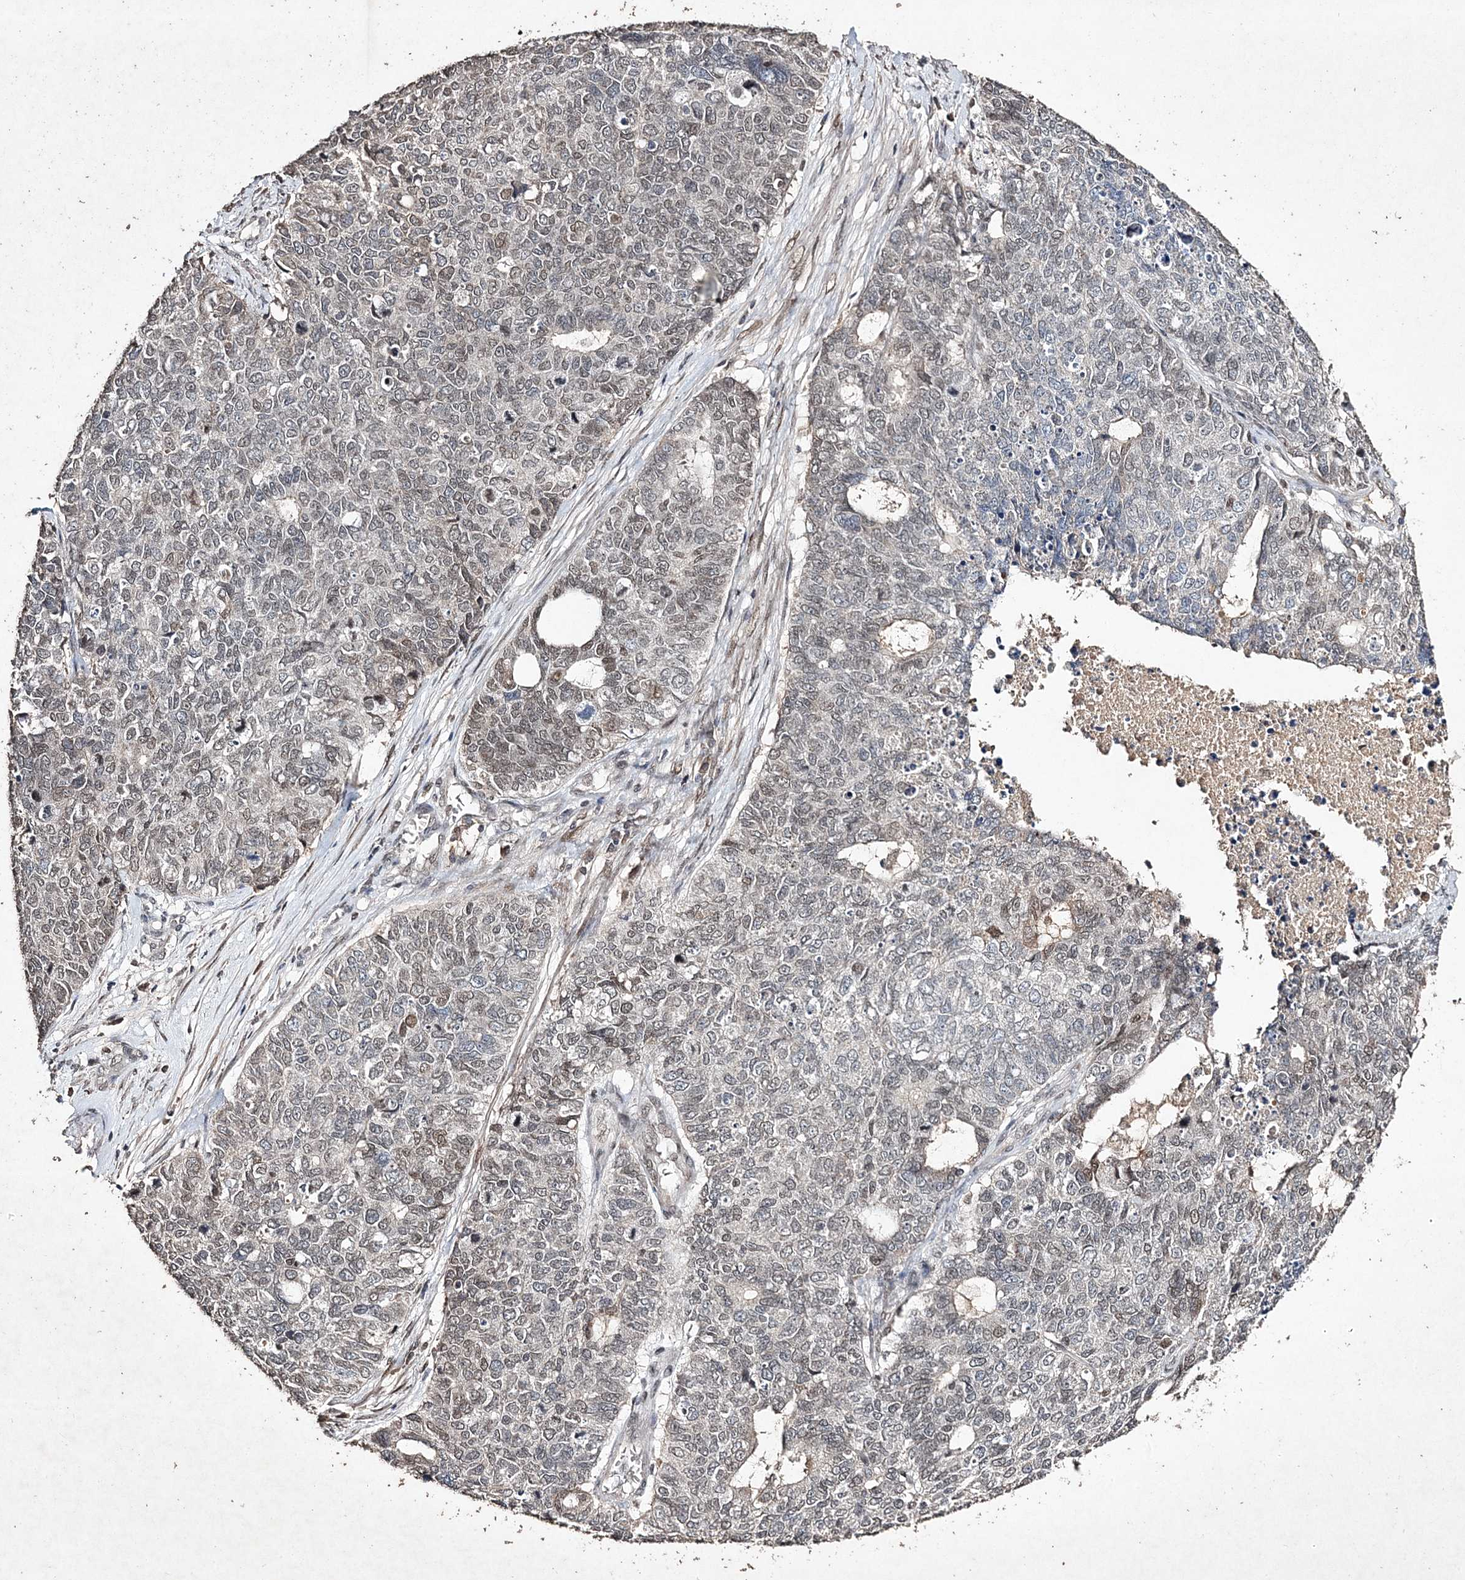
{"staining": {"intensity": "weak", "quantity": "25%-75%", "location": "nuclear"}, "tissue": "cervical cancer", "cell_type": "Tumor cells", "image_type": "cancer", "snomed": [{"axis": "morphology", "description": "Squamous cell carcinoma, NOS"}, {"axis": "topography", "description": "Cervix"}], "caption": "Weak nuclear protein staining is present in about 25%-75% of tumor cells in cervical cancer (squamous cell carcinoma). (brown staining indicates protein expression, while blue staining denotes nuclei).", "gene": "C3orf38", "patient": {"sex": "female", "age": 63}}